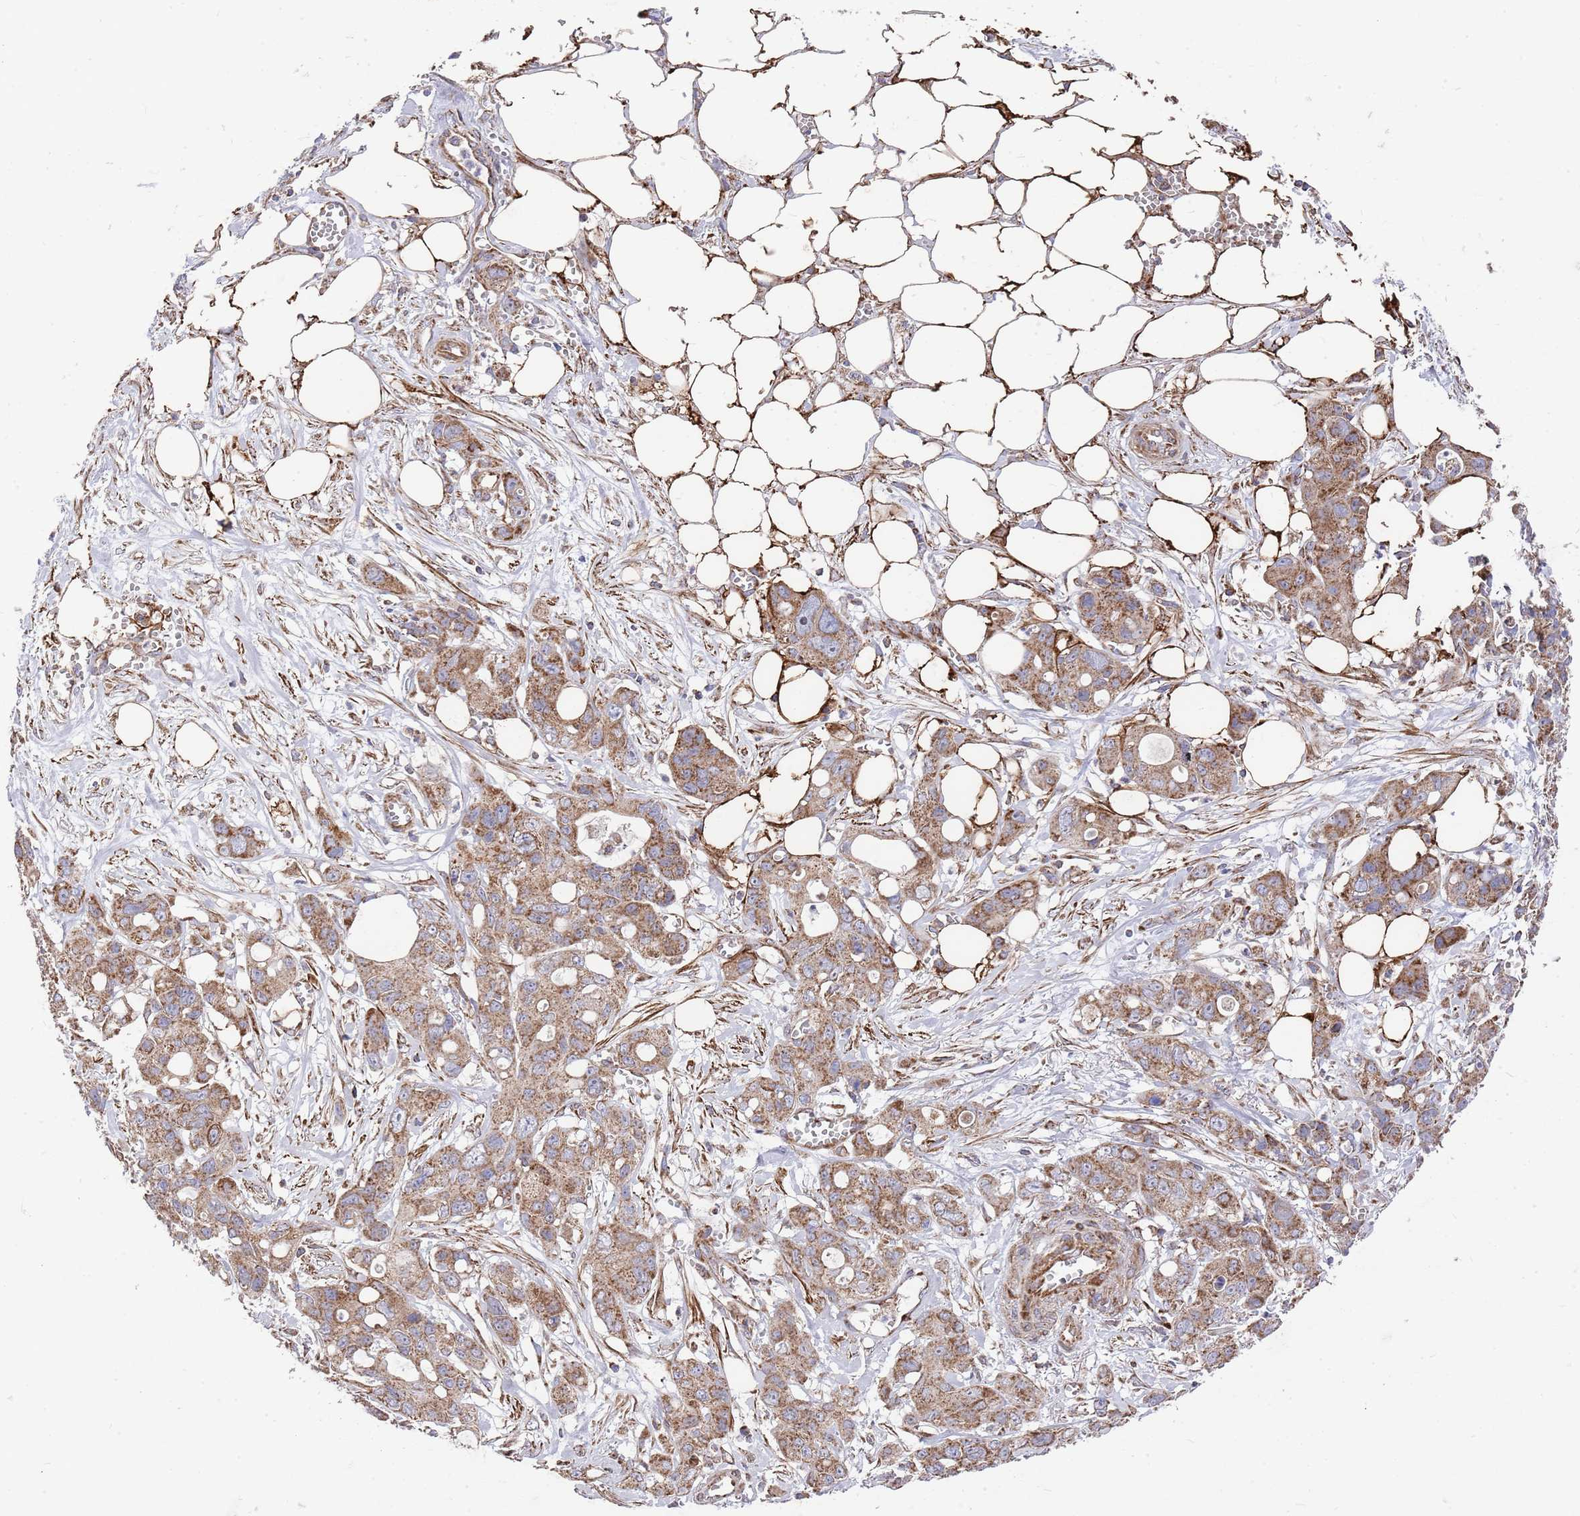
{"staining": {"intensity": "moderate", "quantity": ">75%", "location": "cytoplasmic/membranous"}, "tissue": "ovarian cancer", "cell_type": "Tumor cells", "image_type": "cancer", "snomed": [{"axis": "morphology", "description": "Cystadenocarcinoma, mucinous, NOS"}, {"axis": "topography", "description": "Ovary"}], "caption": "Immunohistochemical staining of ovarian cancer (mucinous cystadenocarcinoma) displays medium levels of moderate cytoplasmic/membranous expression in approximately >75% of tumor cells. The protein of interest is stained brown, and the nuclei are stained in blue (DAB IHC with brightfield microscopy, high magnification).", "gene": "WDFY3", "patient": {"sex": "female", "age": 70}}